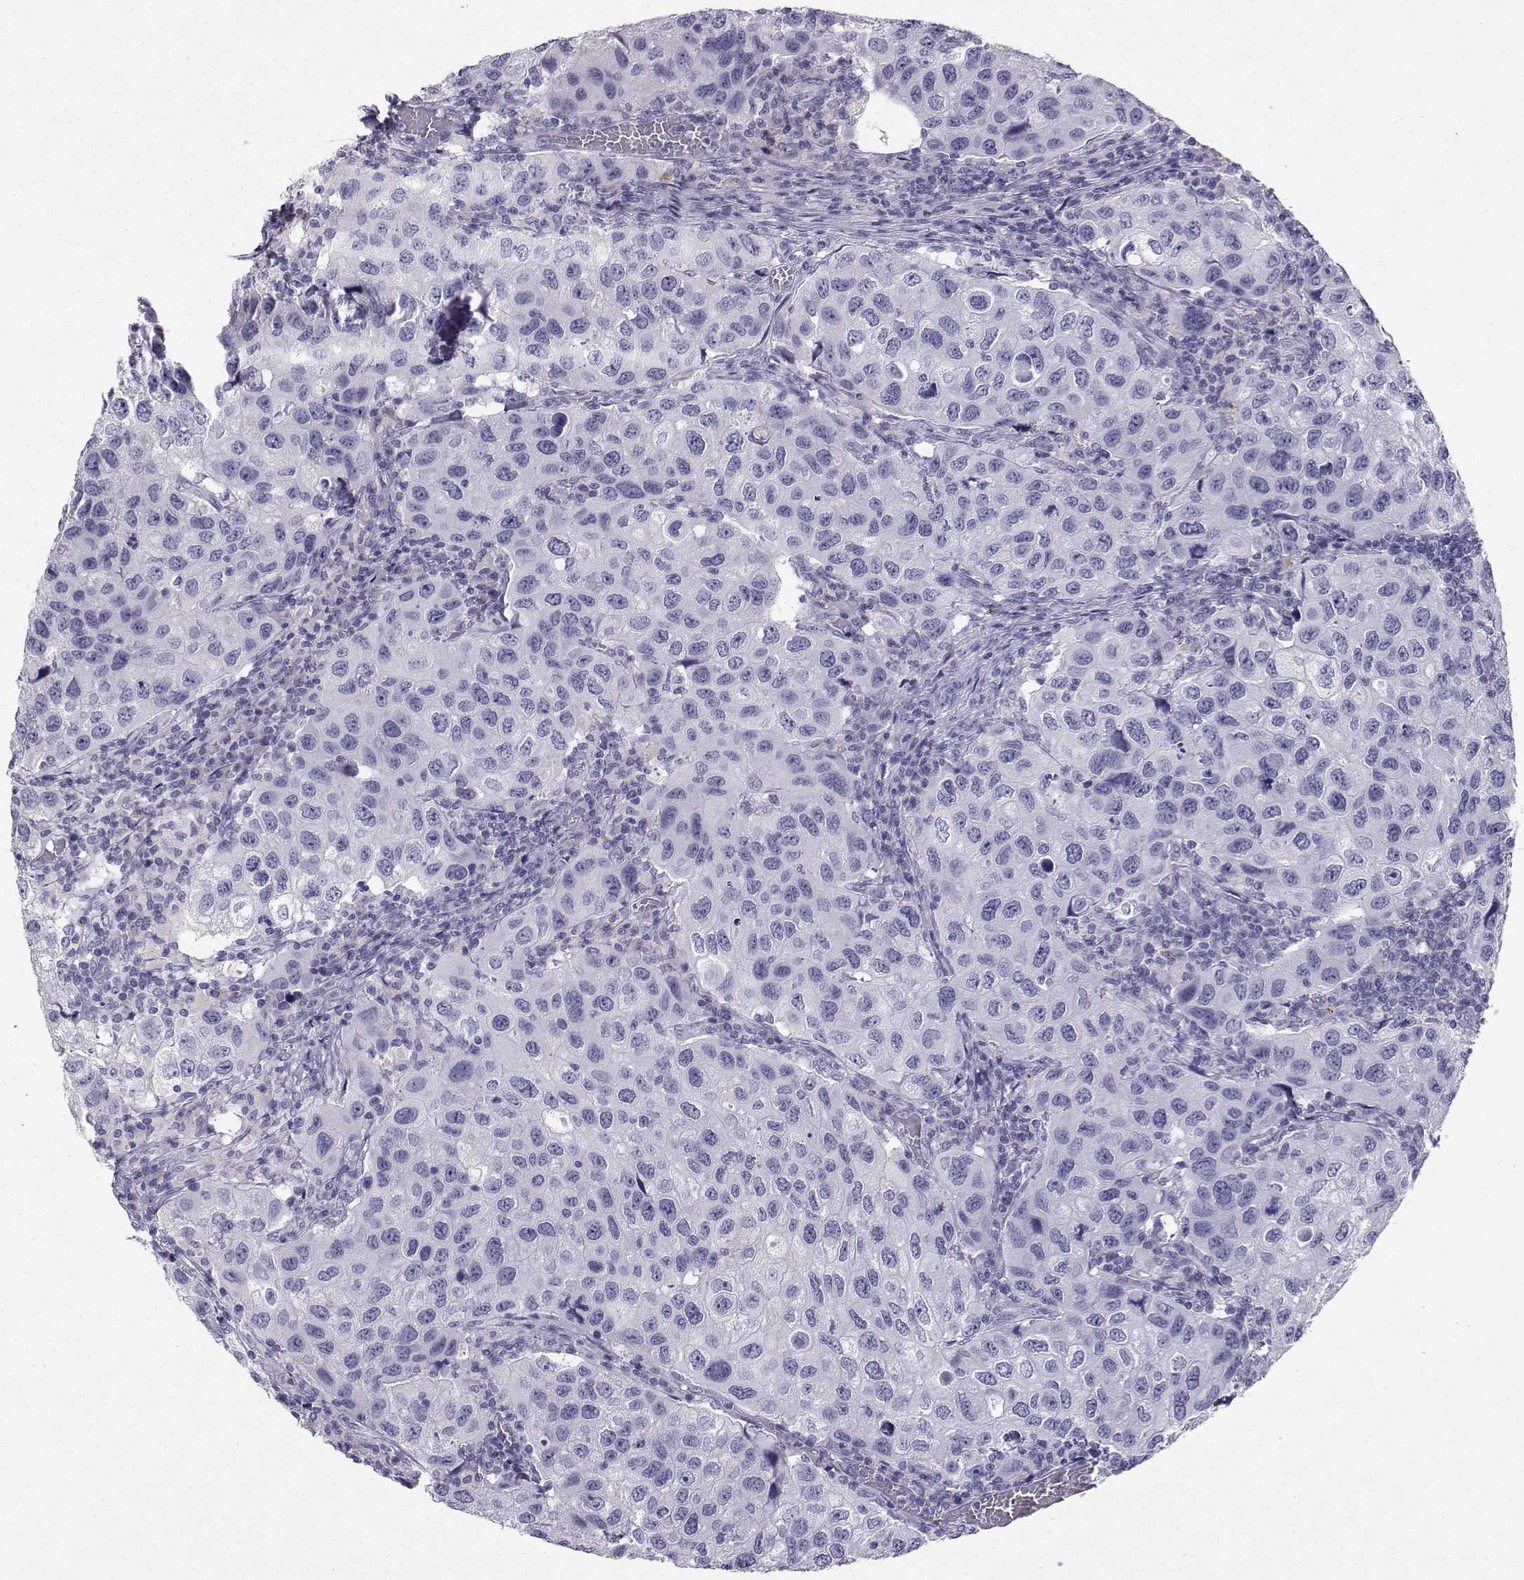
{"staining": {"intensity": "negative", "quantity": "none", "location": "none"}, "tissue": "urothelial cancer", "cell_type": "Tumor cells", "image_type": "cancer", "snomed": [{"axis": "morphology", "description": "Urothelial carcinoma, High grade"}, {"axis": "topography", "description": "Urinary bladder"}], "caption": "An image of high-grade urothelial carcinoma stained for a protein demonstrates no brown staining in tumor cells.", "gene": "GRIK4", "patient": {"sex": "male", "age": 79}}